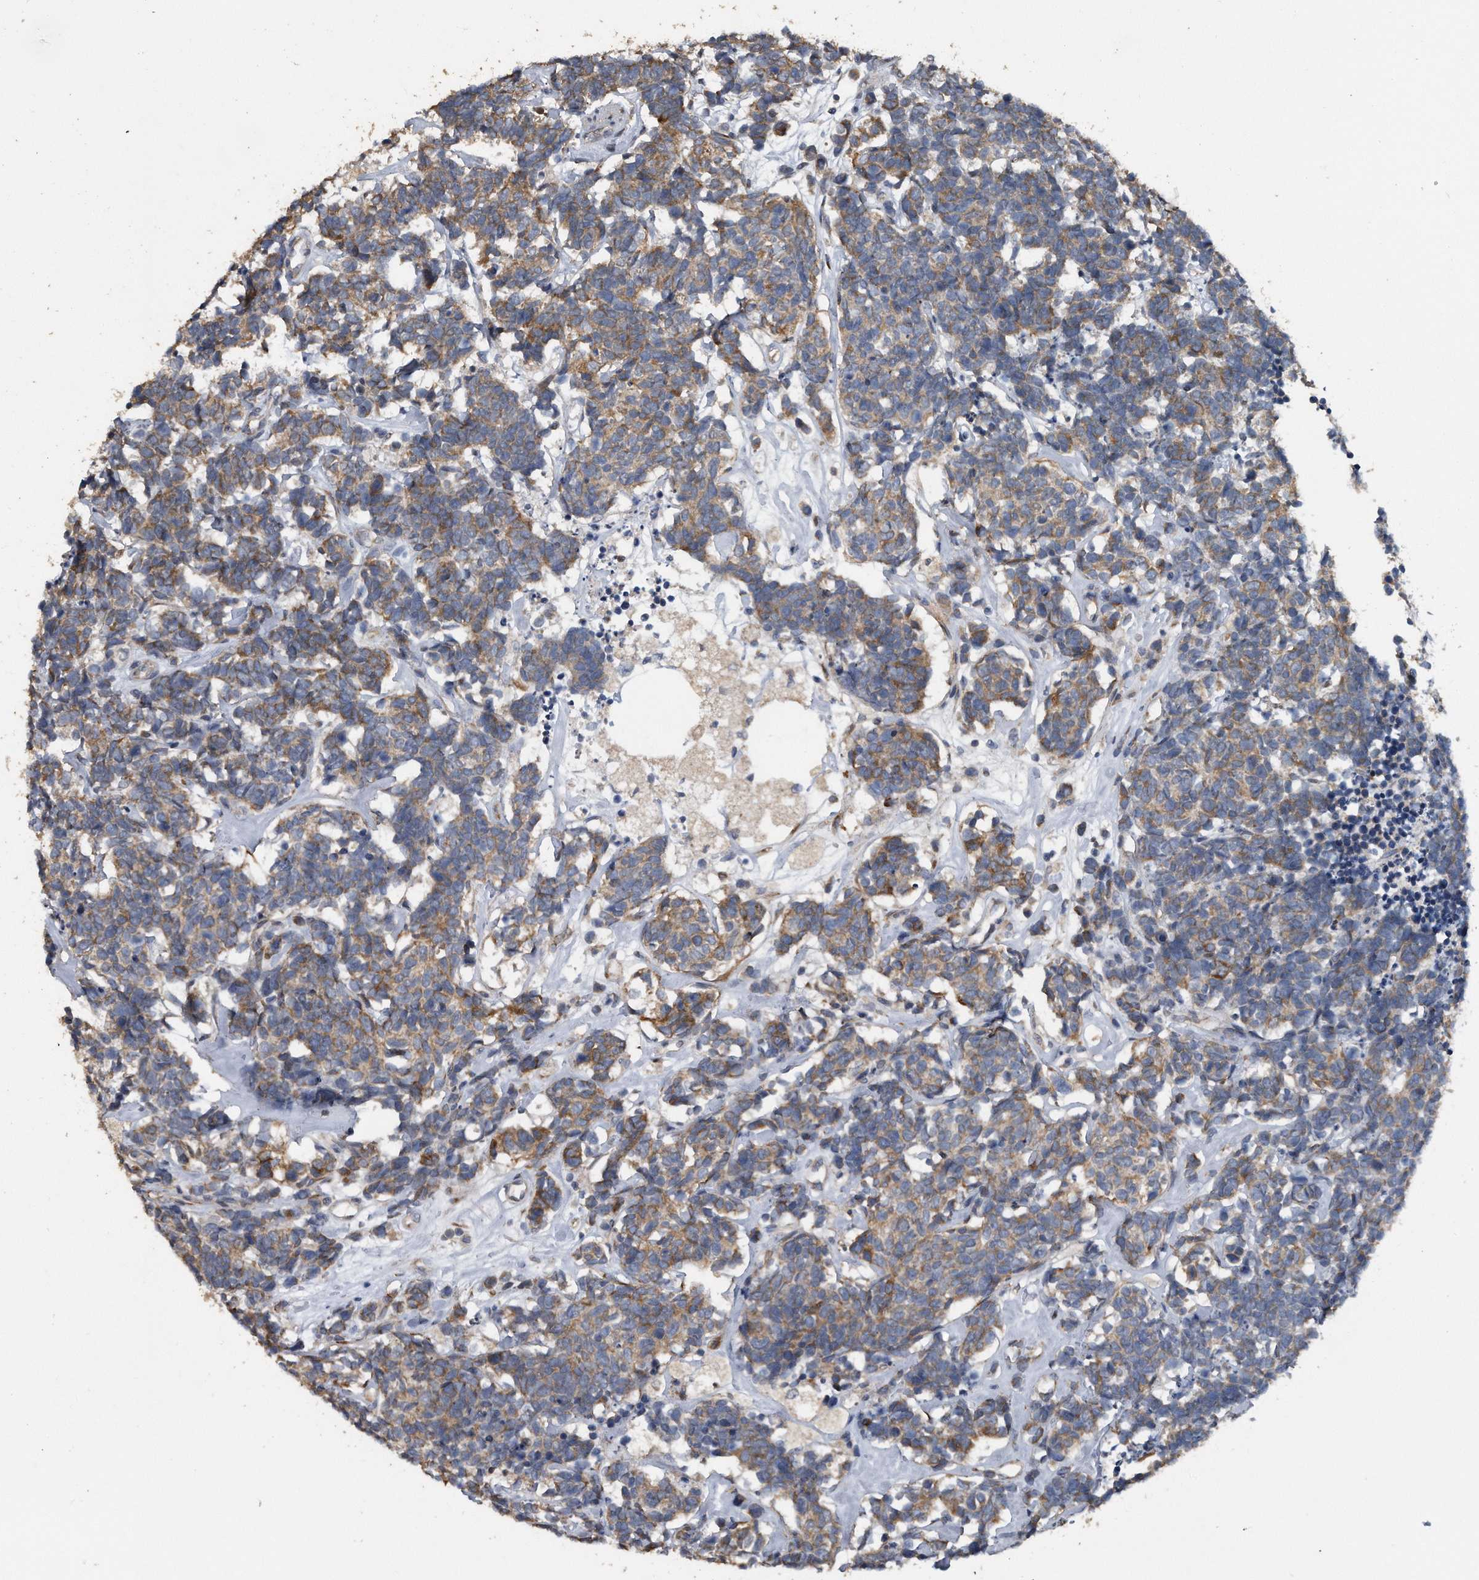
{"staining": {"intensity": "moderate", "quantity": "25%-75%", "location": "cytoplasmic/membranous"}, "tissue": "carcinoid", "cell_type": "Tumor cells", "image_type": "cancer", "snomed": [{"axis": "morphology", "description": "Carcinoma, NOS"}, {"axis": "morphology", "description": "Carcinoid, malignant, NOS"}, {"axis": "topography", "description": "Urinary bladder"}], "caption": "Moderate cytoplasmic/membranous positivity for a protein is appreciated in approximately 25%-75% of tumor cells of carcinoma using IHC.", "gene": "PCLO", "patient": {"sex": "male", "age": 57}}